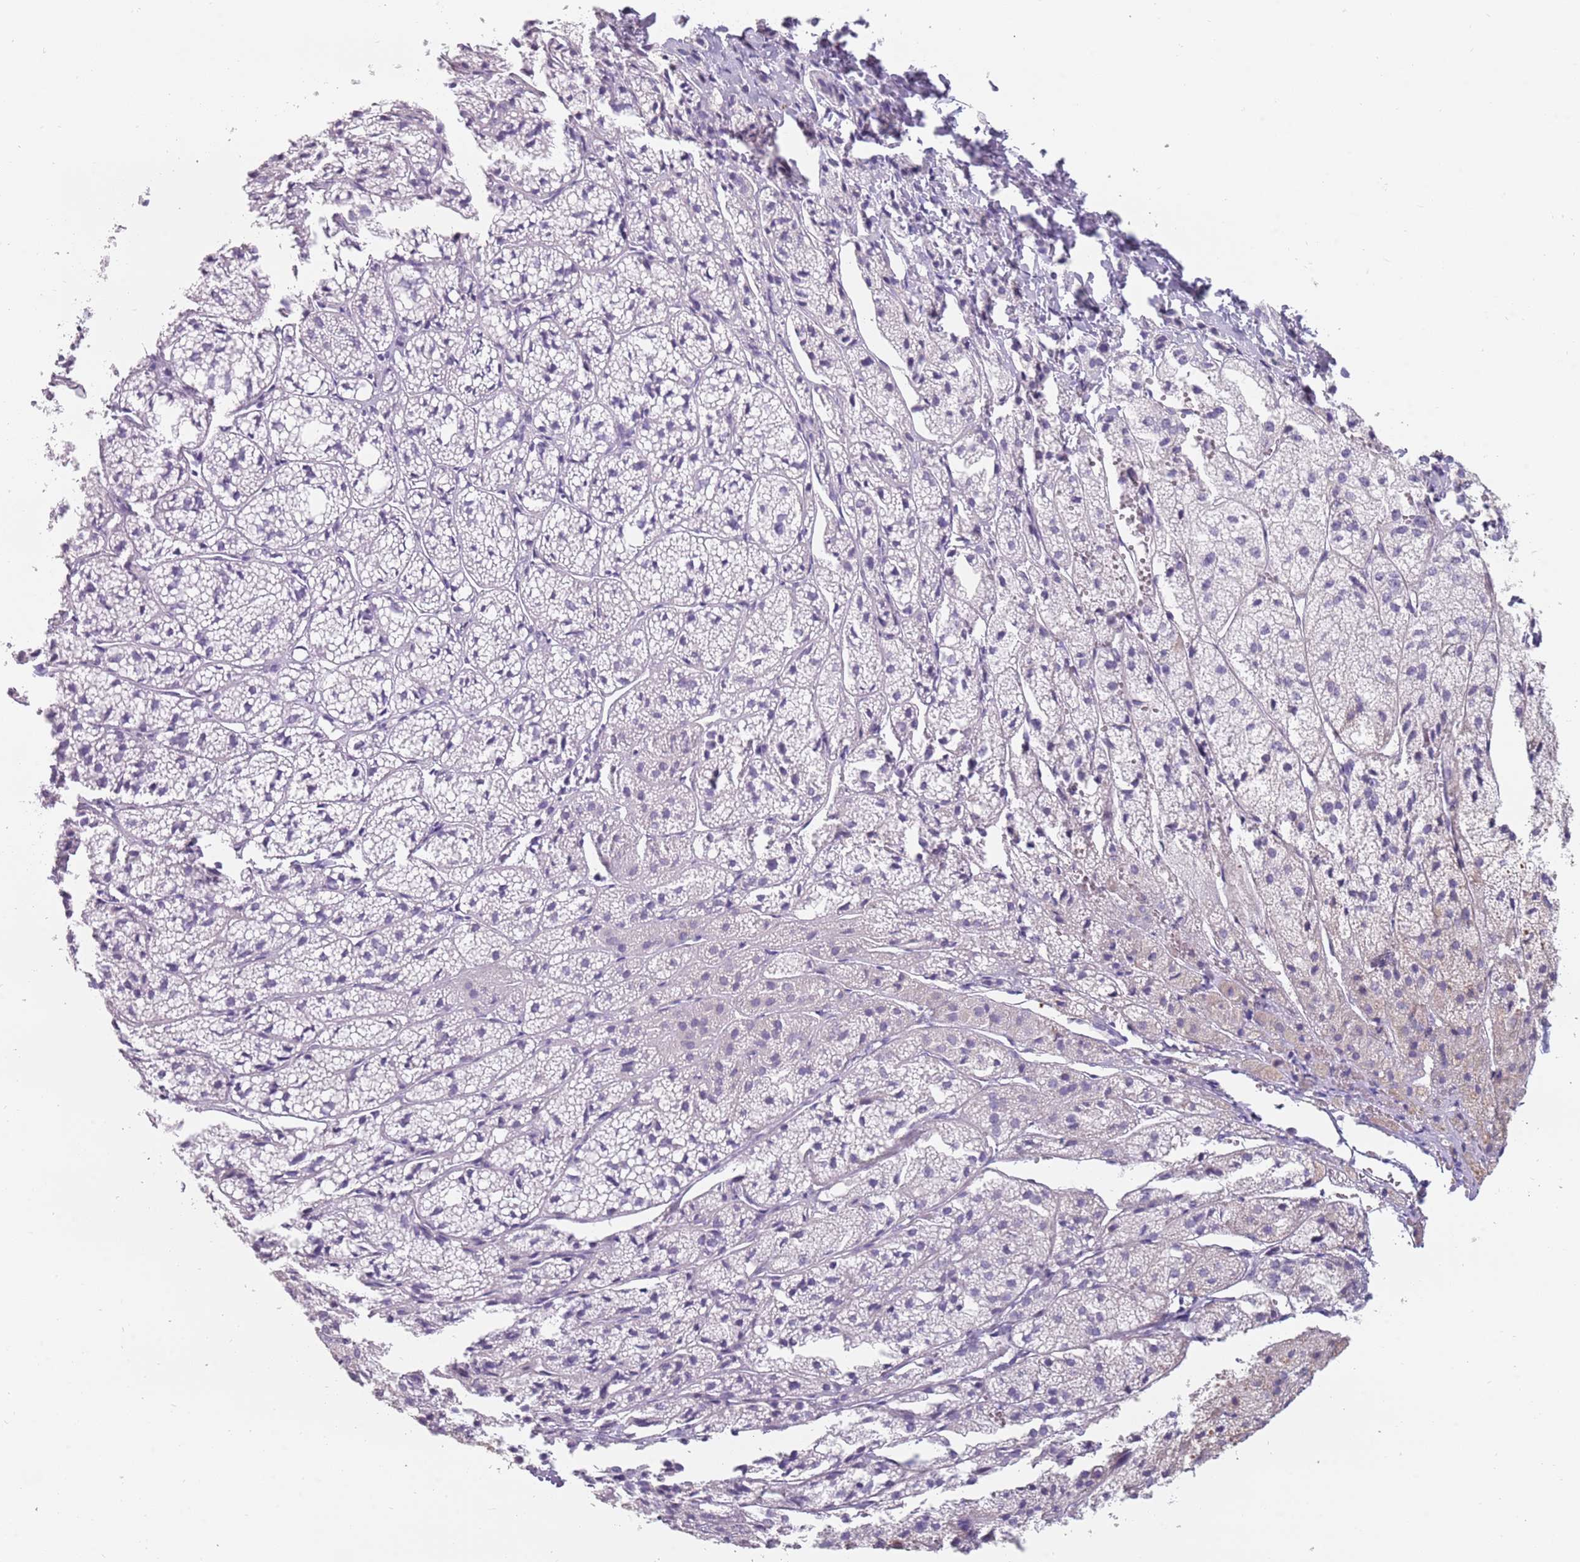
{"staining": {"intensity": "negative", "quantity": "none", "location": "none"}, "tissue": "adrenal gland", "cell_type": "Glandular cells", "image_type": "normal", "snomed": [{"axis": "morphology", "description": "Normal tissue, NOS"}, {"axis": "topography", "description": "Adrenal gland"}], "caption": "This is an immunohistochemistry (IHC) histopathology image of benign adrenal gland. There is no staining in glandular cells.", "gene": "DDX4", "patient": {"sex": "female", "age": 44}}